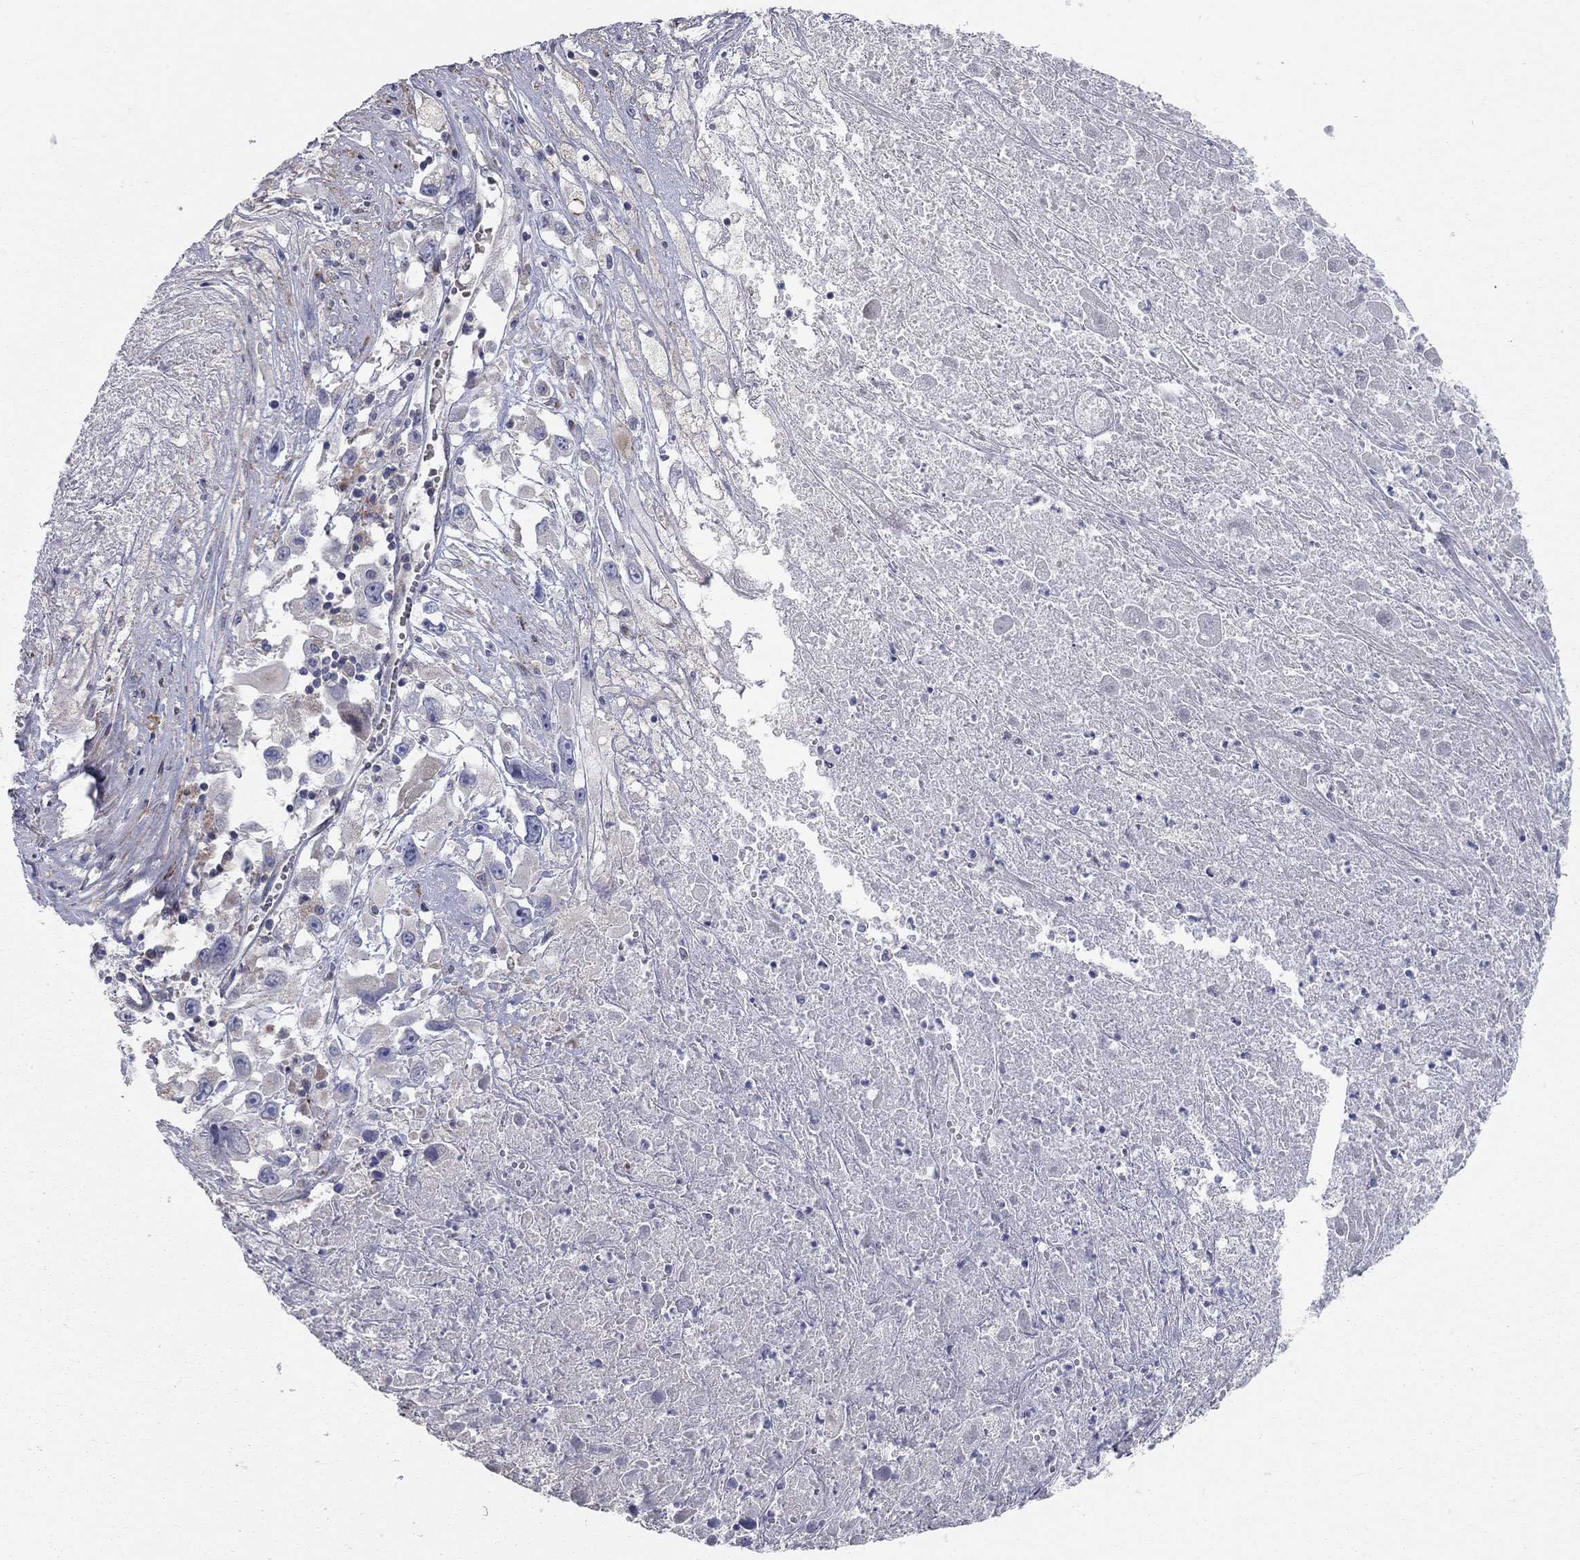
{"staining": {"intensity": "negative", "quantity": "none", "location": "none"}, "tissue": "melanoma", "cell_type": "Tumor cells", "image_type": "cancer", "snomed": [{"axis": "morphology", "description": "Malignant melanoma, Metastatic site"}, {"axis": "topography", "description": "Lymph node"}], "caption": "Melanoma stained for a protein using immunohistochemistry (IHC) reveals no positivity tumor cells.", "gene": "KANSL1L", "patient": {"sex": "male", "age": 50}}